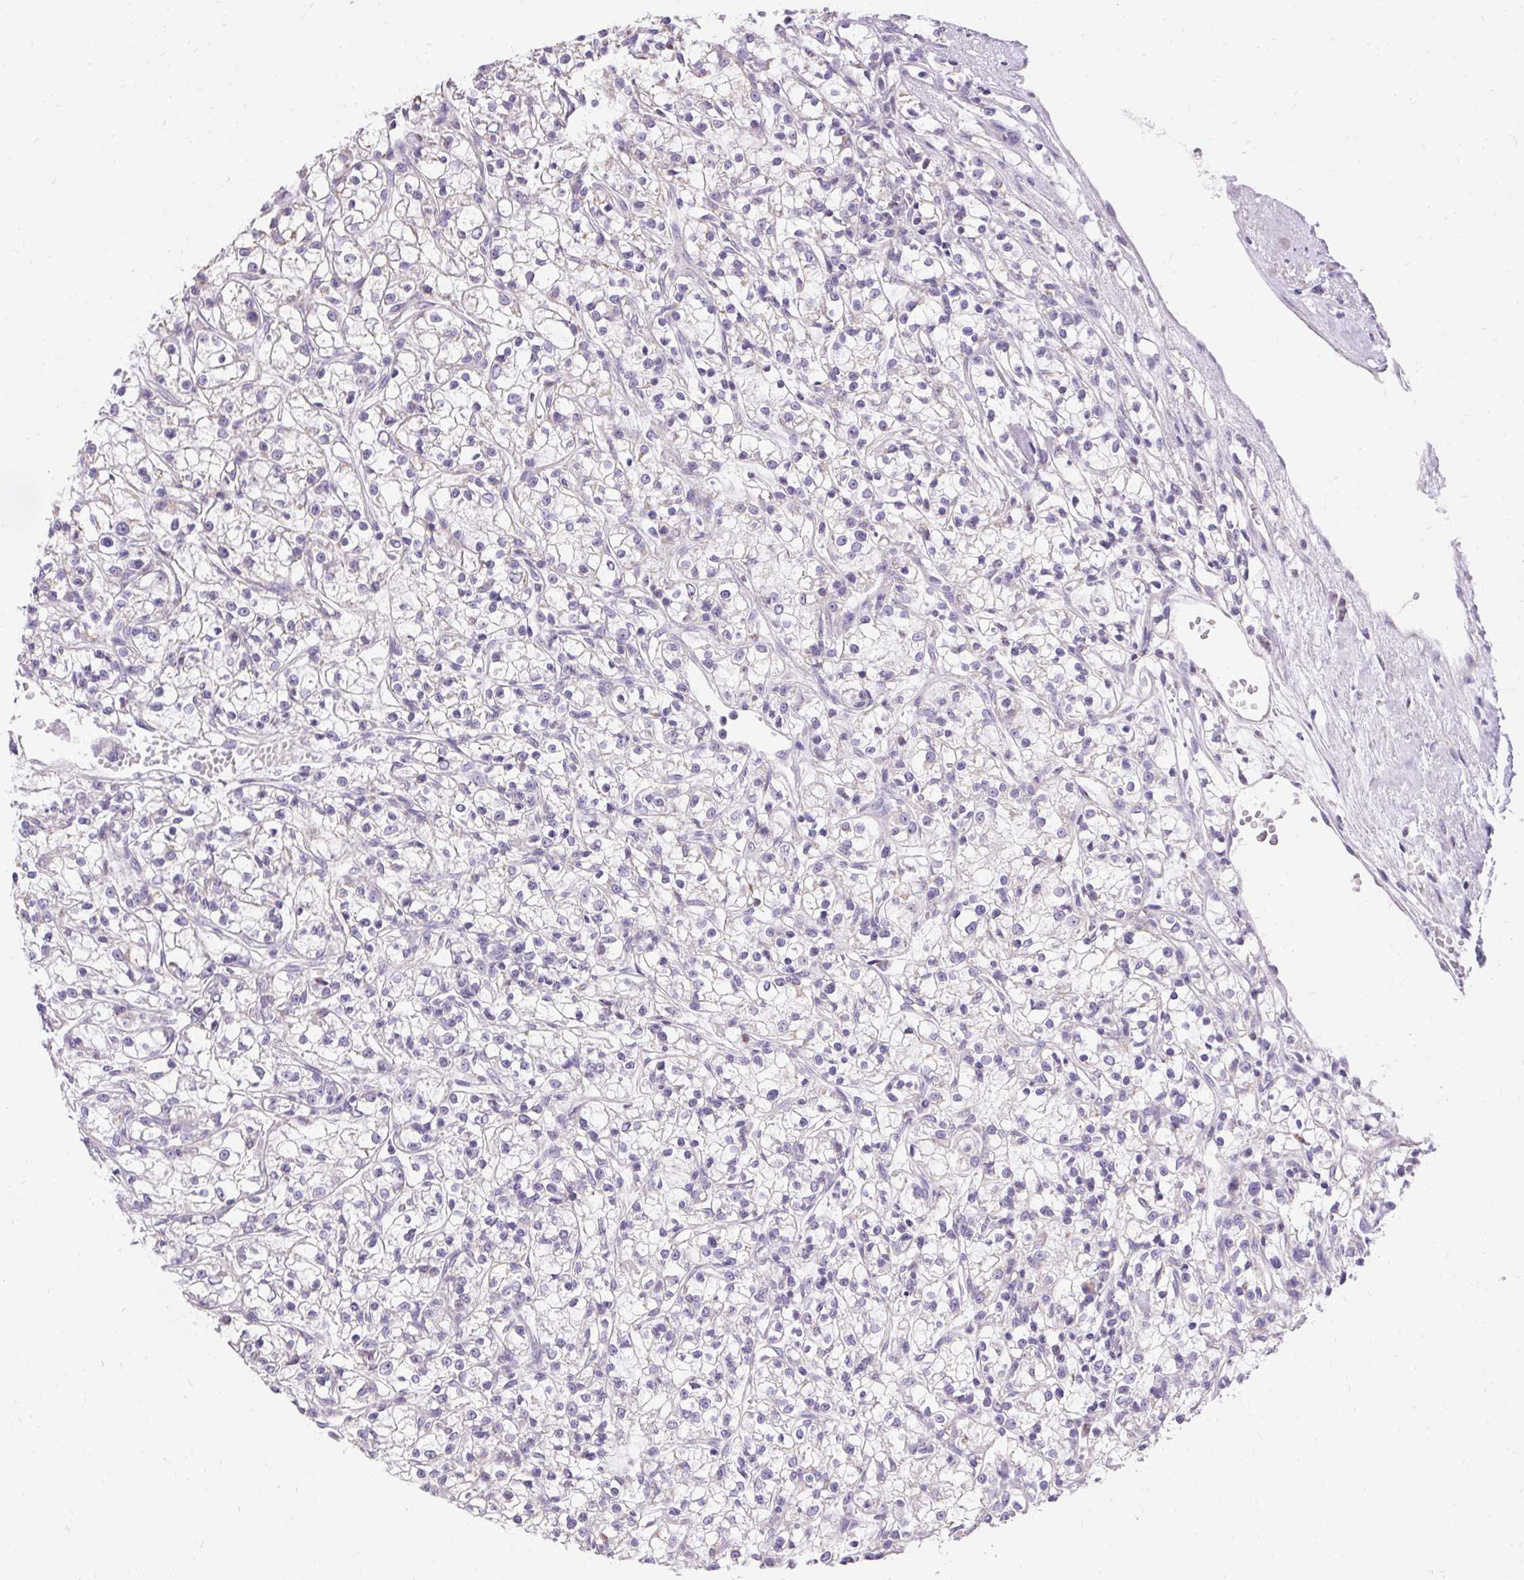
{"staining": {"intensity": "negative", "quantity": "none", "location": "none"}, "tissue": "renal cancer", "cell_type": "Tumor cells", "image_type": "cancer", "snomed": [{"axis": "morphology", "description": "Adenocarcinoma, NOS"}, {"axis": "topography", "description": "Kidney"}], "caption": "Histopathology image shows no significant protein expression in tumor cells of renal cancer (adenocarcinoma). (DAB (3,3'-diaminobenzidine) immunohistochemistry (IHC) with hematoxylin counter stain).", "gene": "ASGR2", "patient": {"sex": "female", "age": 59}}